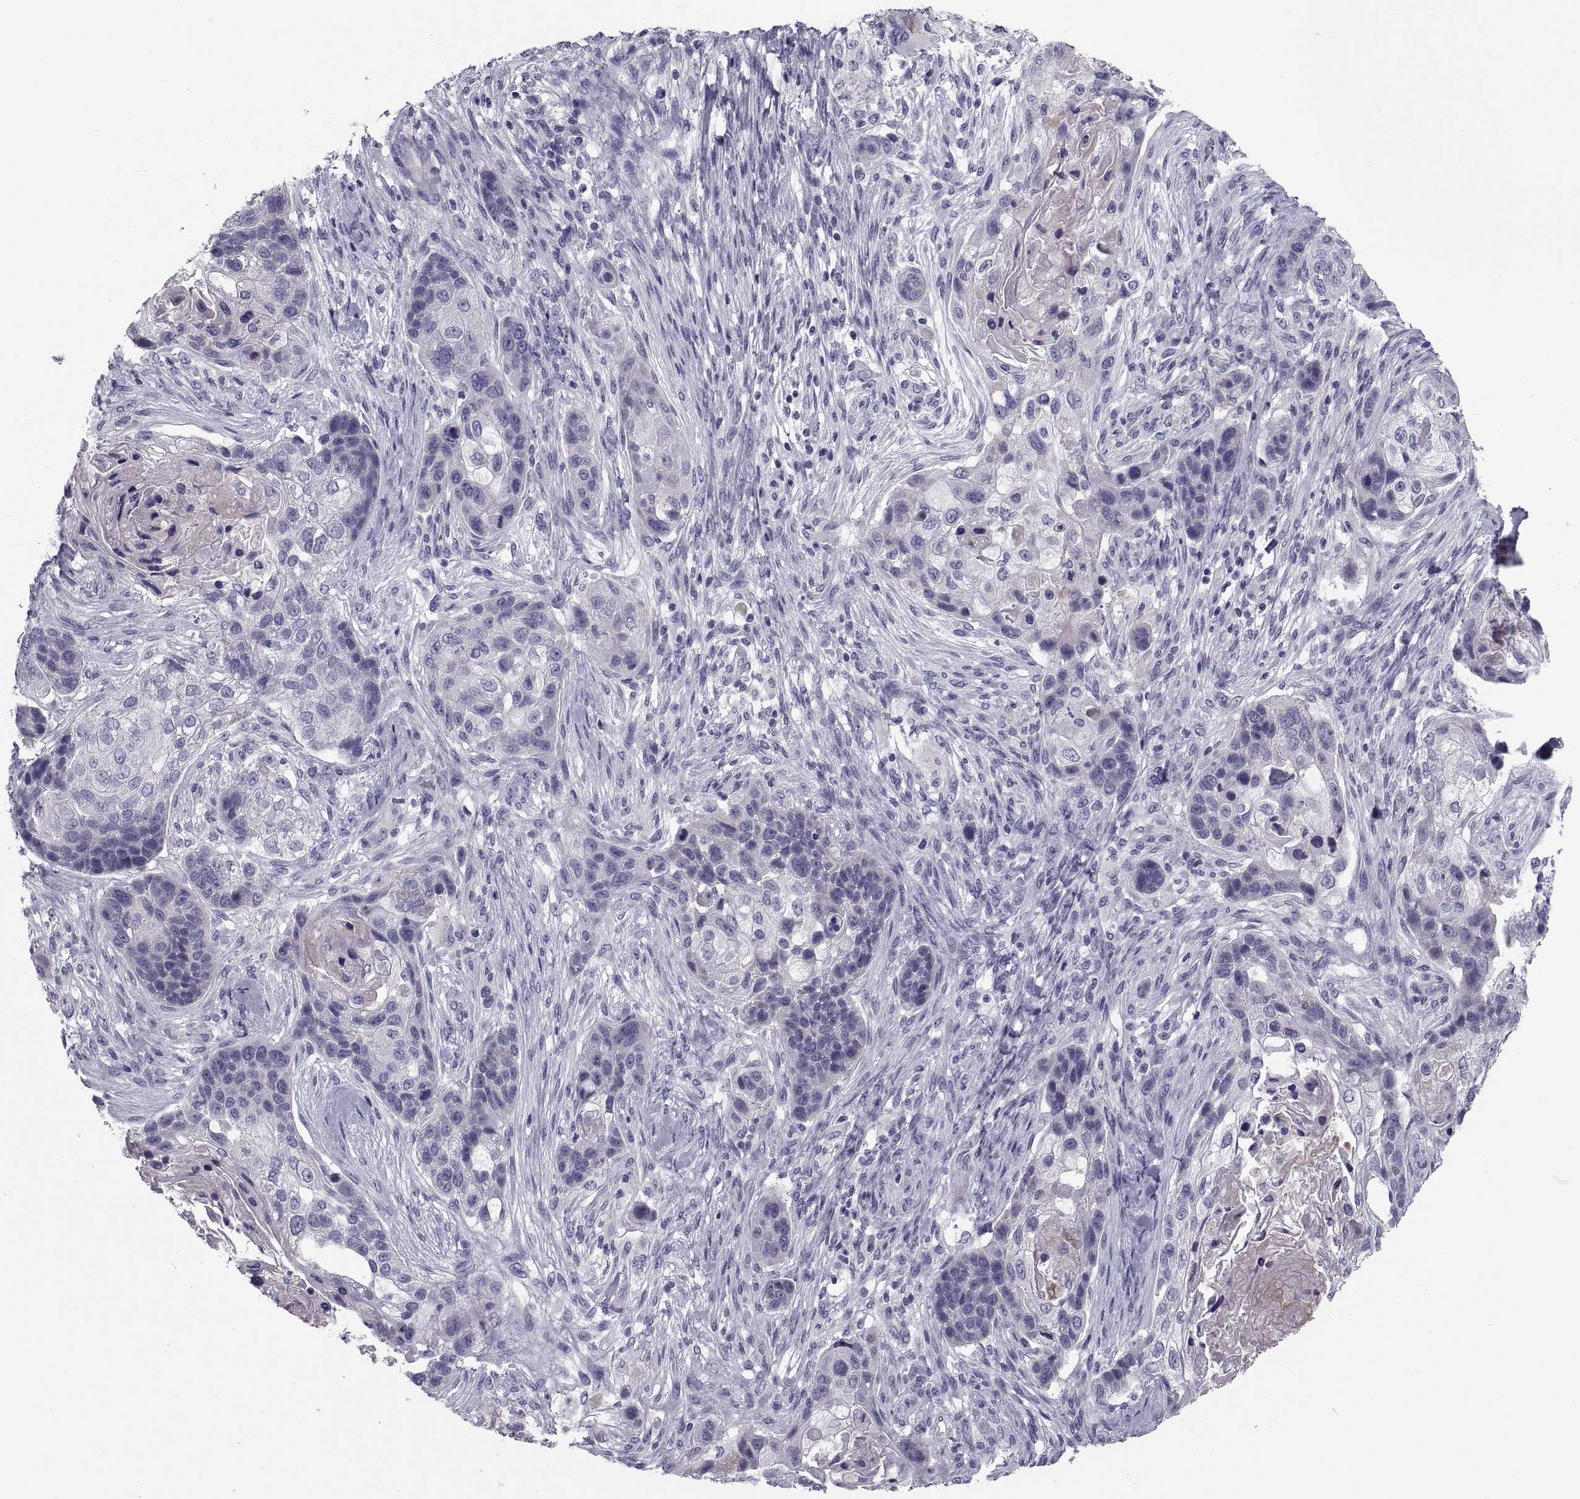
{"staining": {"intensity": "negative", "quantity": "none", "location": "none"}, "tissue": "lung cancer", "cell_type": "Tumor cells", "image_type": "cancer", "snomed": [{"axis": "morphology", "description": "Squamous cell carcinoma, NOS"}, {"axis": "topography", "description": "Lung"}], "caption": "Immunohistochemistry (IHC) histopathology image of neoplastic tissue: human lung cancer stained with DAB displays no significant protein positivity in tumor cells. (Immunohistochemistry (IHC), brightfield microscopy, high magnification).", "gene": "PDZRN4", "patient": {"sex": "male", "age": 69}}